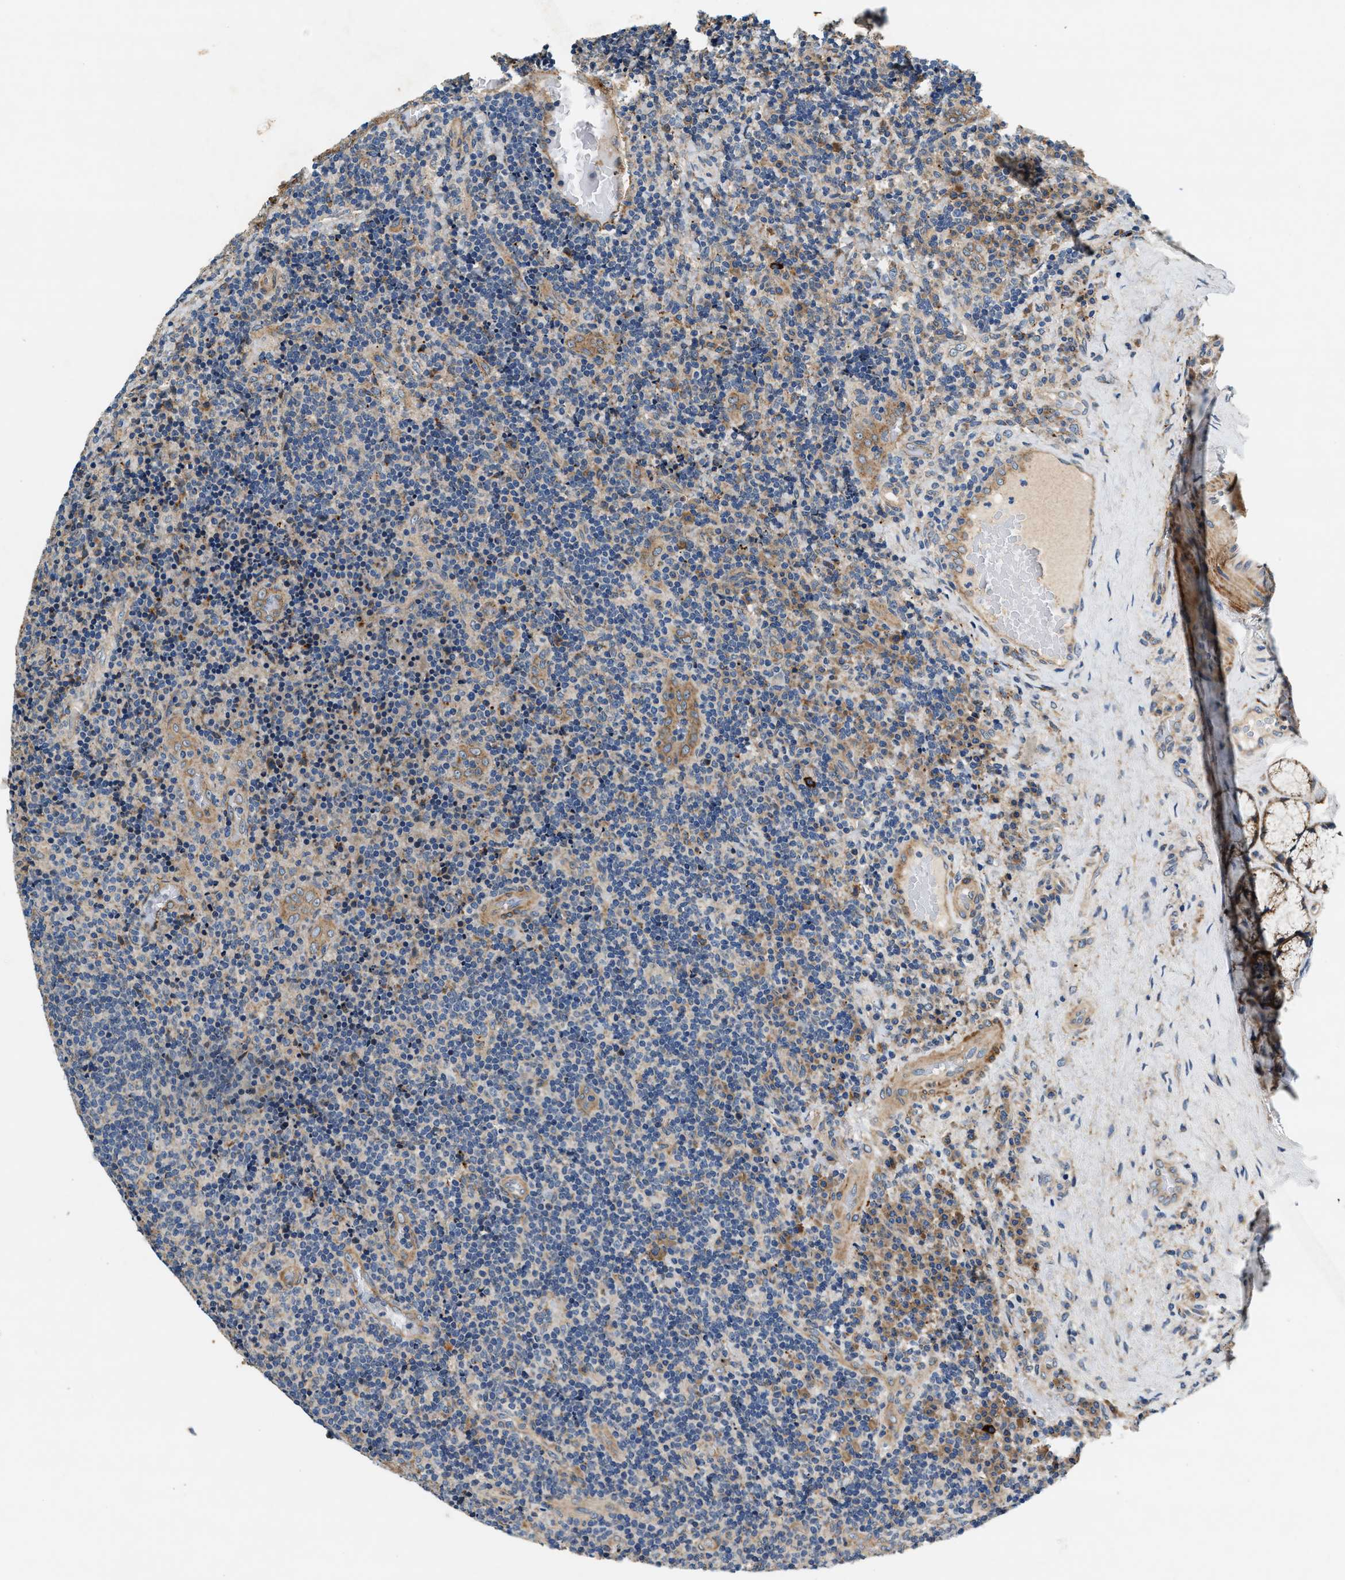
{"staining": {"intensity": "negative", "quantity": "none", "location": "none"}, "tissue": "lymphoma", "cell_type": "Tumor cells", "image_type": "cancer", "snomed": [{"axis": "morphology", "description": "Malignant lymphoma, non-Hodgkin's type, High grade"}, {"axis": "topography", "description": "Tonsil"}], "caption": "This is an IHC micrograph of lymphoma. There is no positivity in tumor cells.", "gene": "DUSP10", "patient": {"sex": "female", "age": 36}}